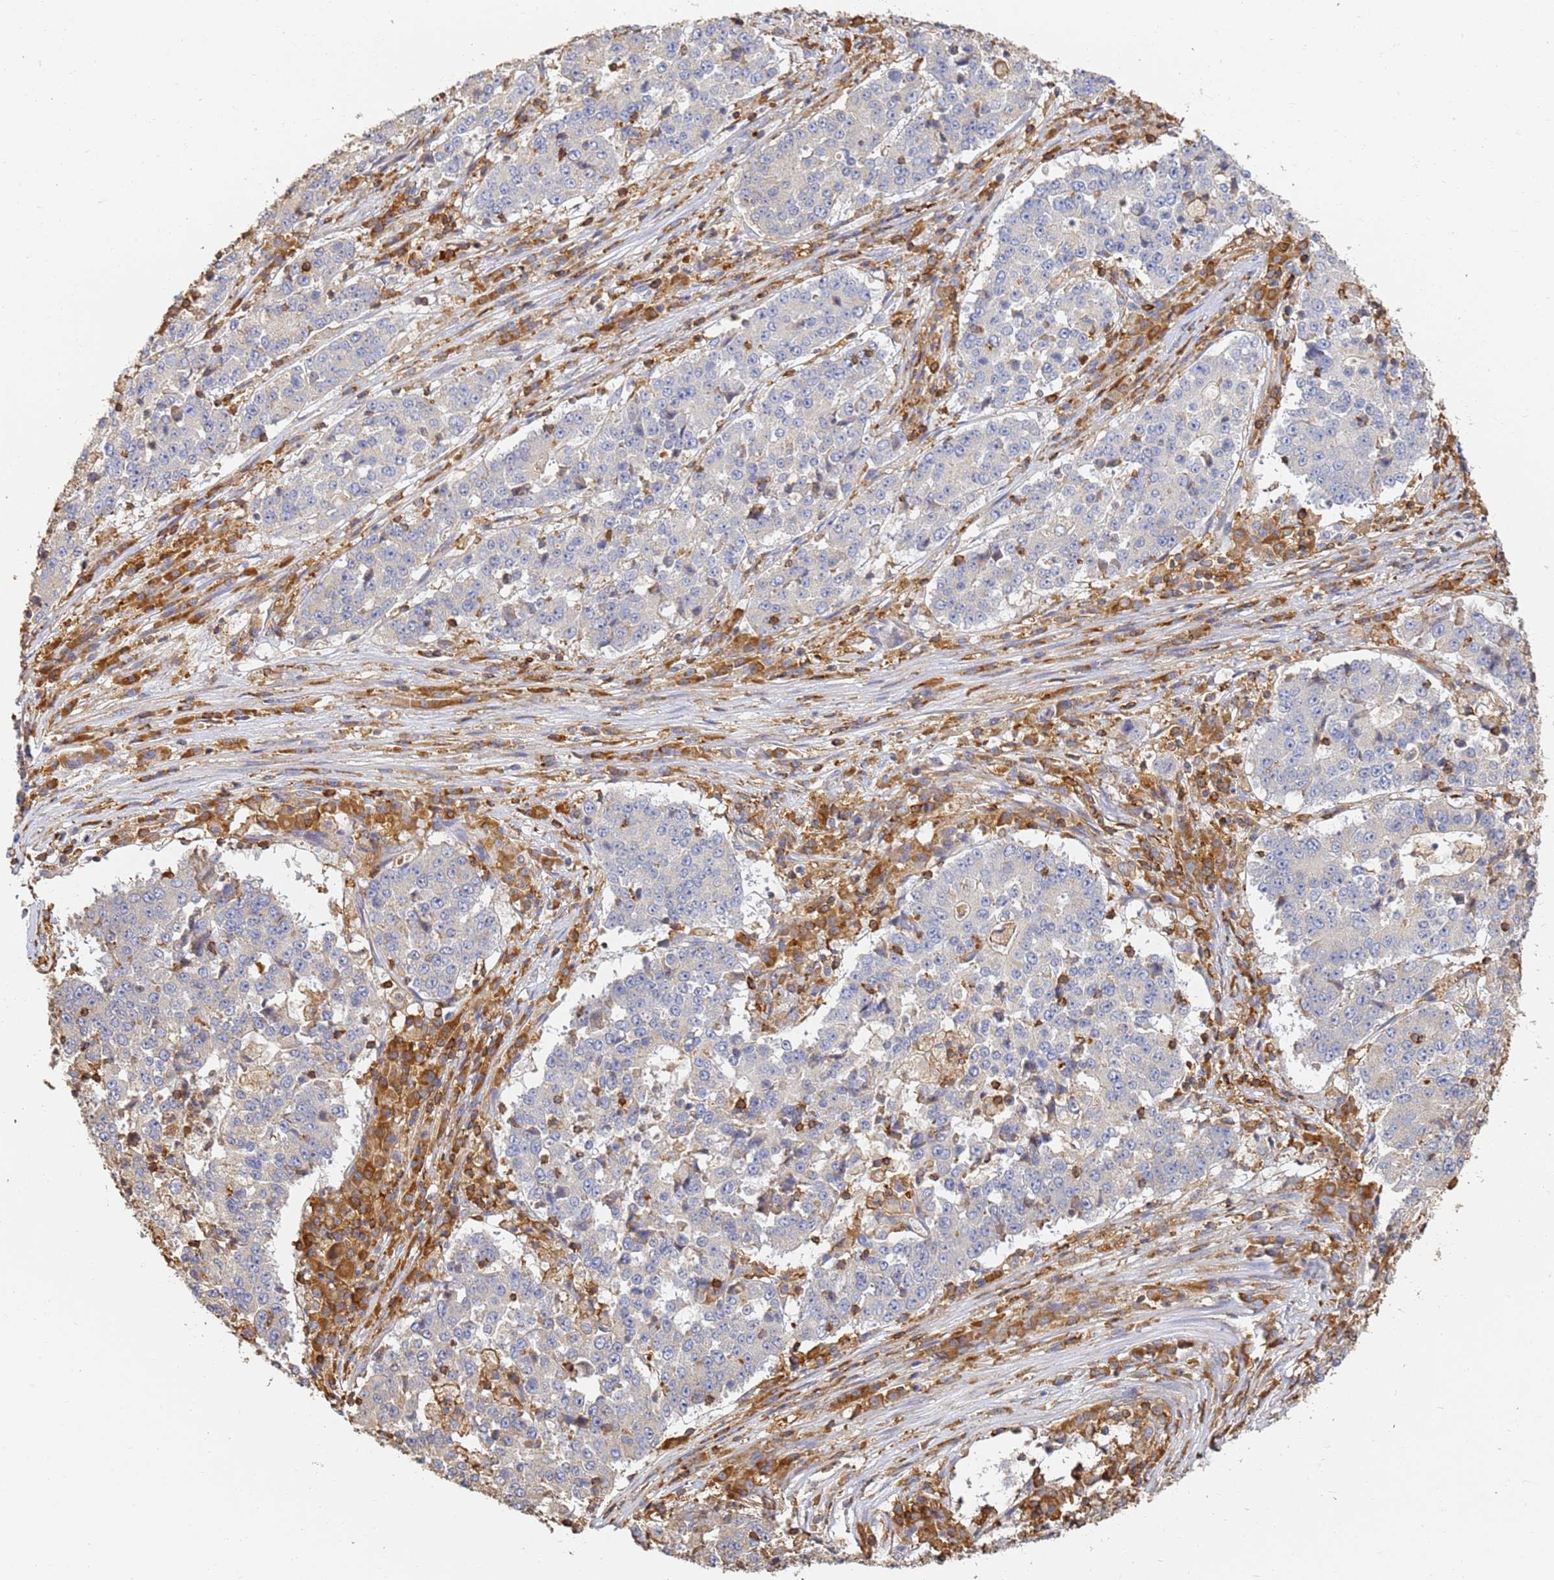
{"staining": {"intensity": "negative", "quantity": "none", "location": "none"}, "tissue": "stomach cancer", "cell_type": "Tumor cells", "image_type": "cancer", "snomed": [{"axis": "morphology", "description": "Adenocarcinoma, NOS"}, {"axis": "topography", "description": "Stomach"}], "caption": "Stomach cancer stained for a protein using immunohistochemistry (IHC) displays no expression tumor cells.", "gene": "BIN2", "patient": {"sex": "male", "age": 59}}